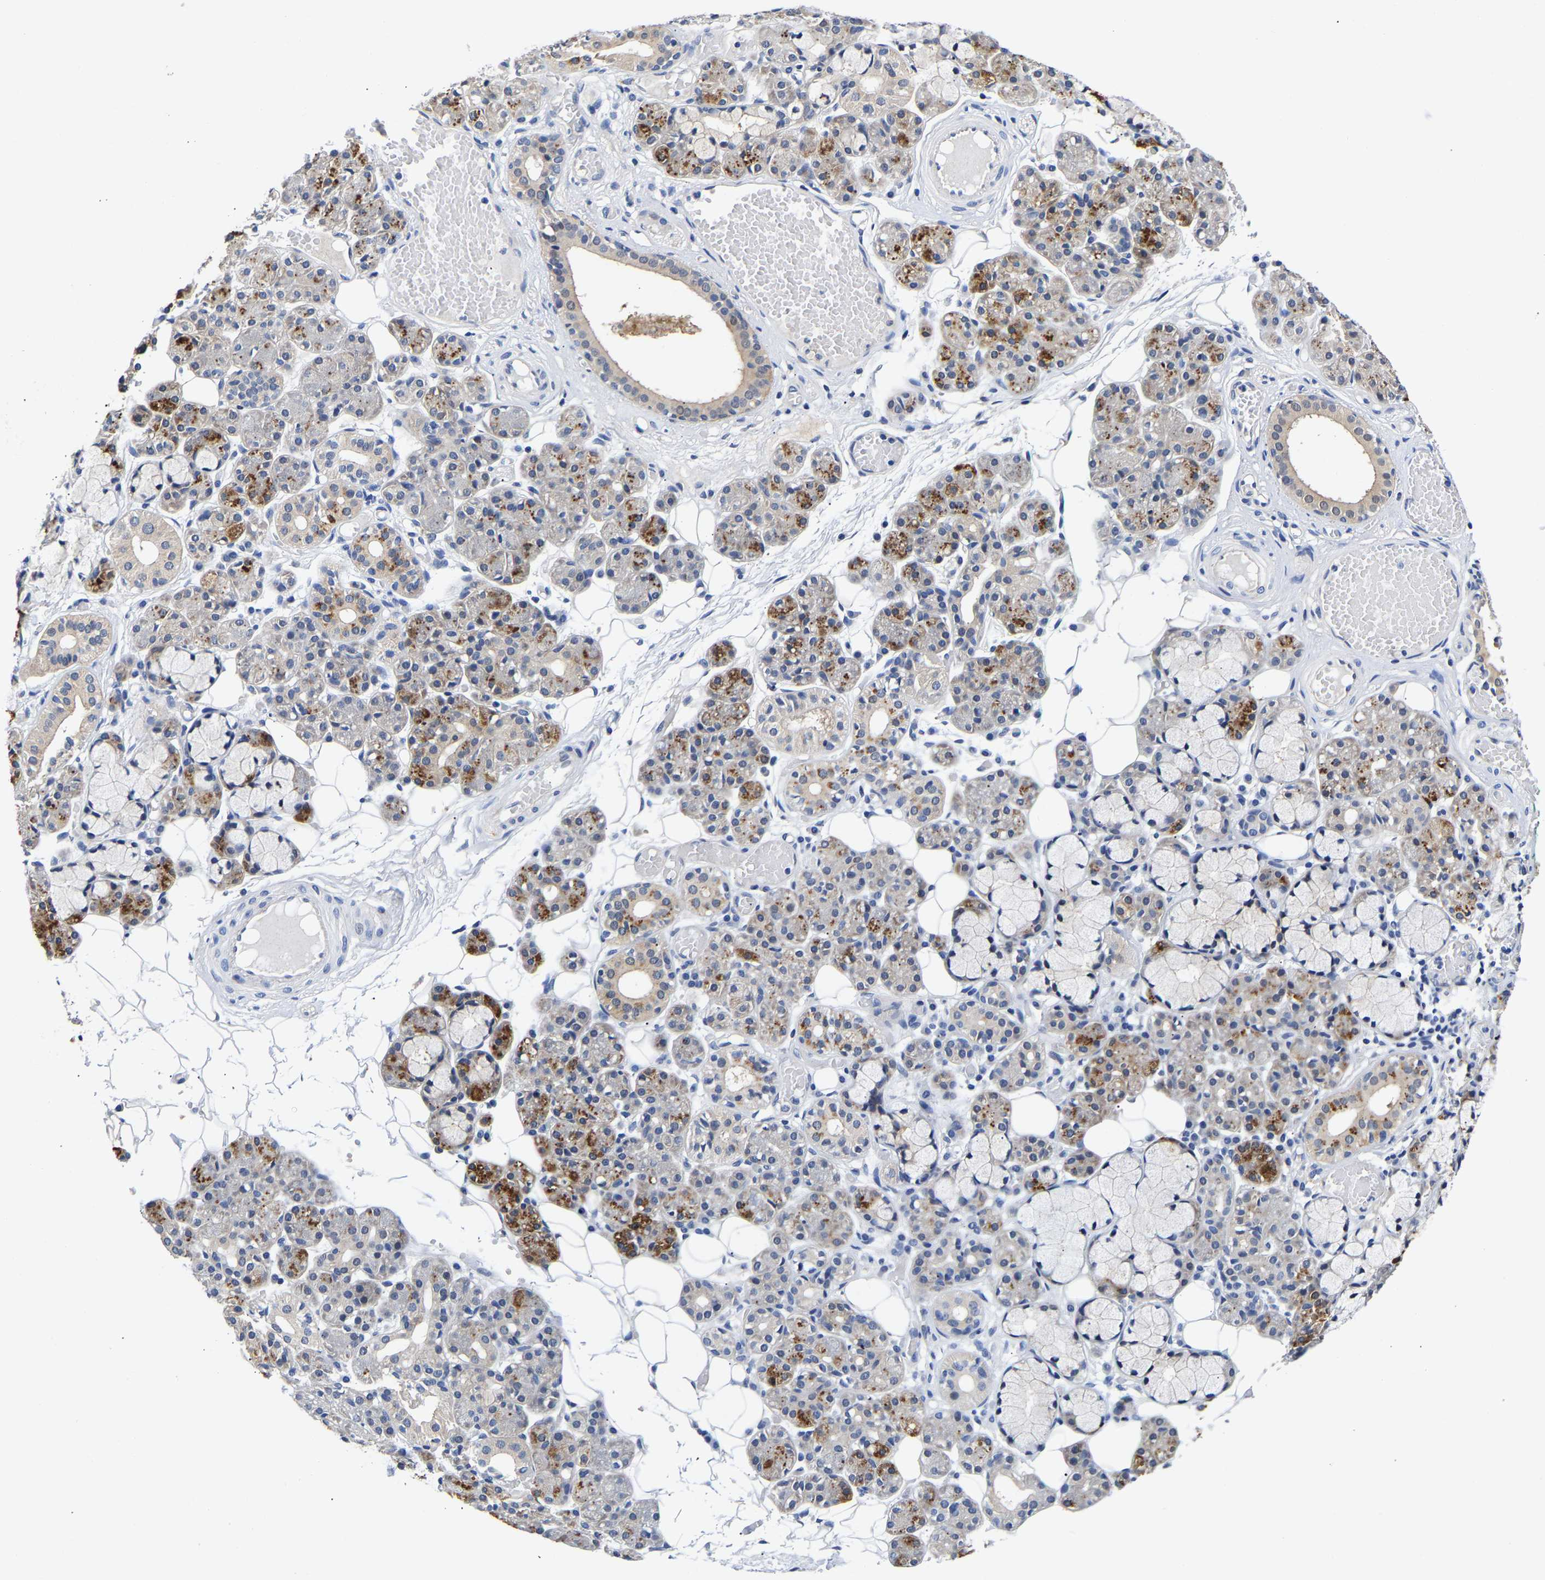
{"staining": {"intensity": "moderate", "quantity": "<25%", "location": "cytoplasmic/membranous"}, "tissue": "salivary gland", "cell_type": "Glandular cells", "image_type": "normal", "snomed": [{"axis": "morphology", "description": "Normal tissue, NOS"}, {"axis": "topography", "description": "Salivary gland"}], "caption": "High-magnification brightfield microscopy of unremarkable salivary gland stained with DAB (3,3'-diaminobenzidine) (brown) and counterstained with hematoxylin (blue). glandular cells exhibit moderate cytoplasmic/membranous staining is identified in about<25% of cells.", "gene": "CCDC6", "patient": {"sex": "male", "age": 63}}